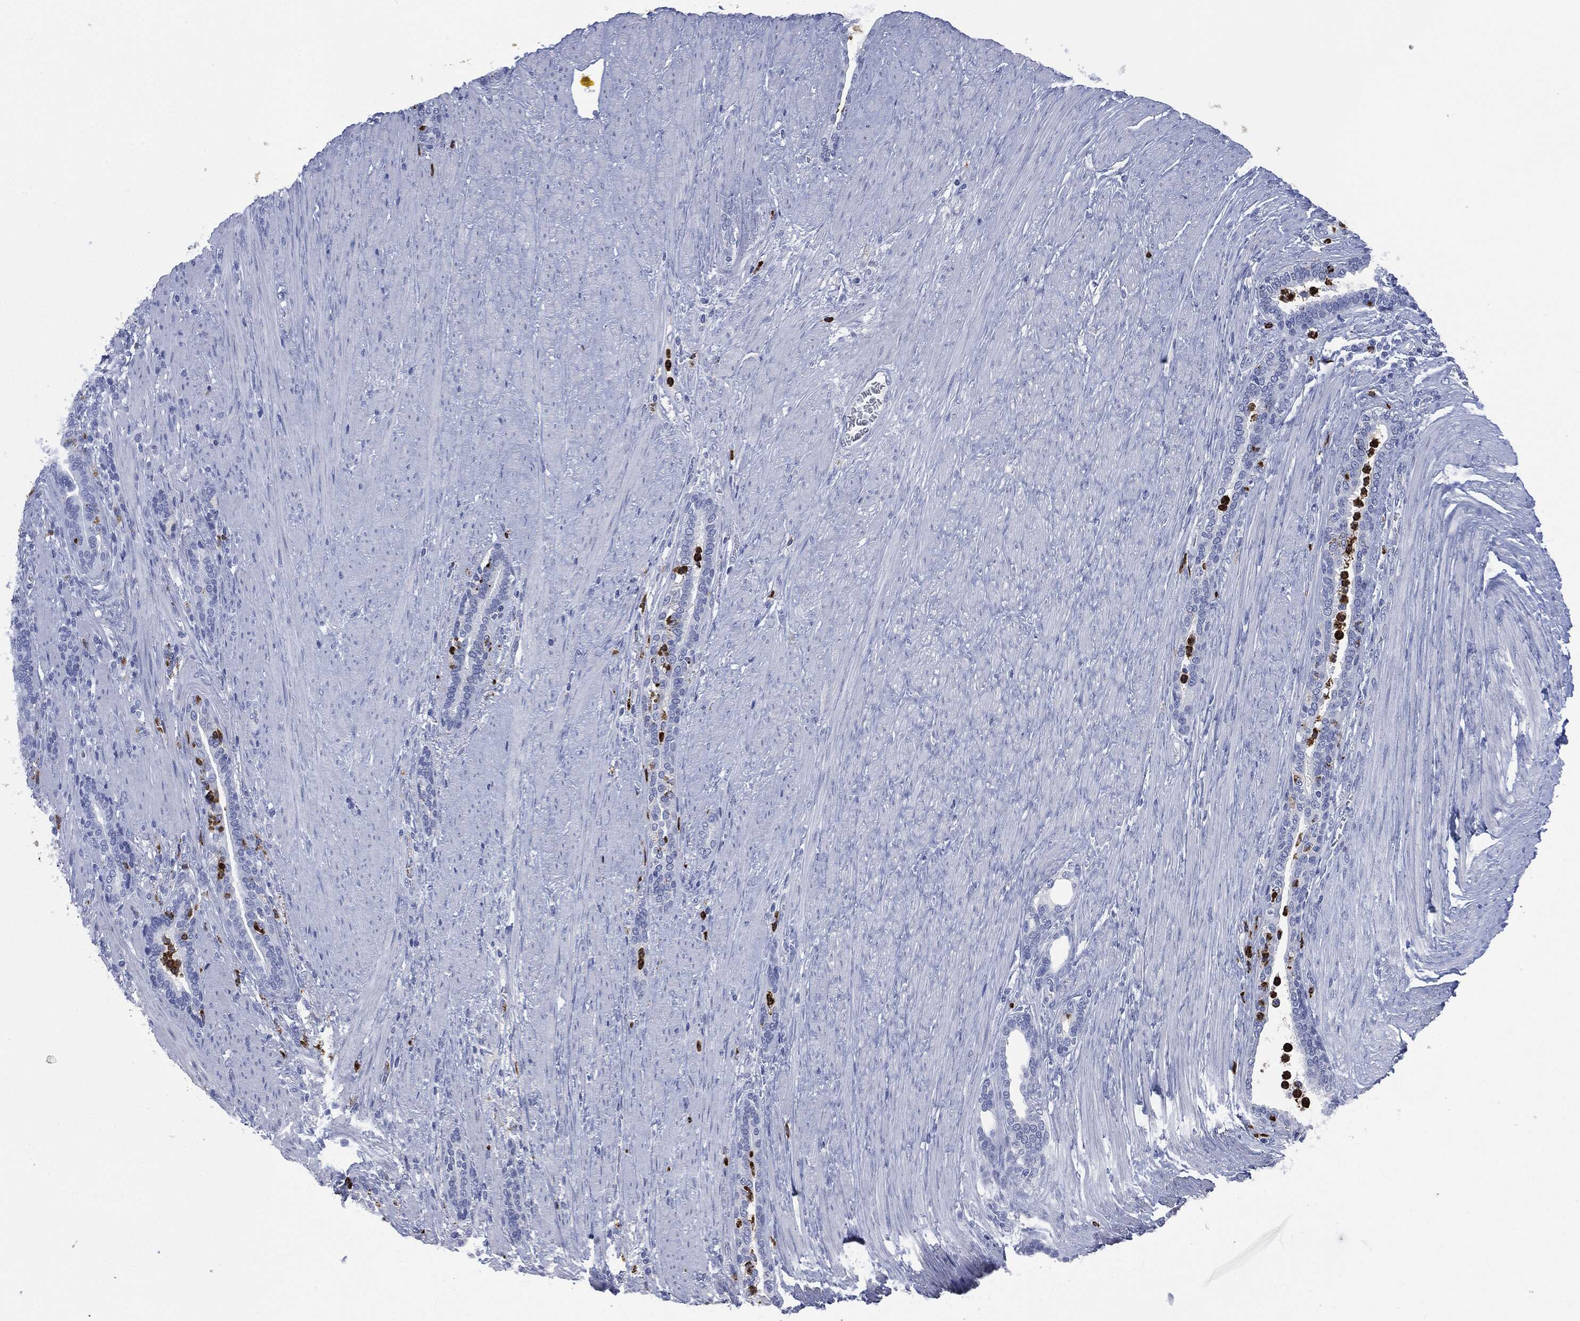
{"staining": {"intensity": "negative", "quantity": "none", "location": "none"}, "tissue": "prostate cancer", "cell_type": "Tumor cells", "image_type": "cancer", "snomed": [{"axis": "morphology", "description": "Adenocarcinoma, Low grade"}, {"axis": "topography", "description": "Prostate"}], "caption": "Prostate cancer stained for a protein using immunohistochemistry displays no expression tumor cells.", "gene": "CEACAM8", "patient": {"sex": "male", "age": 68}}